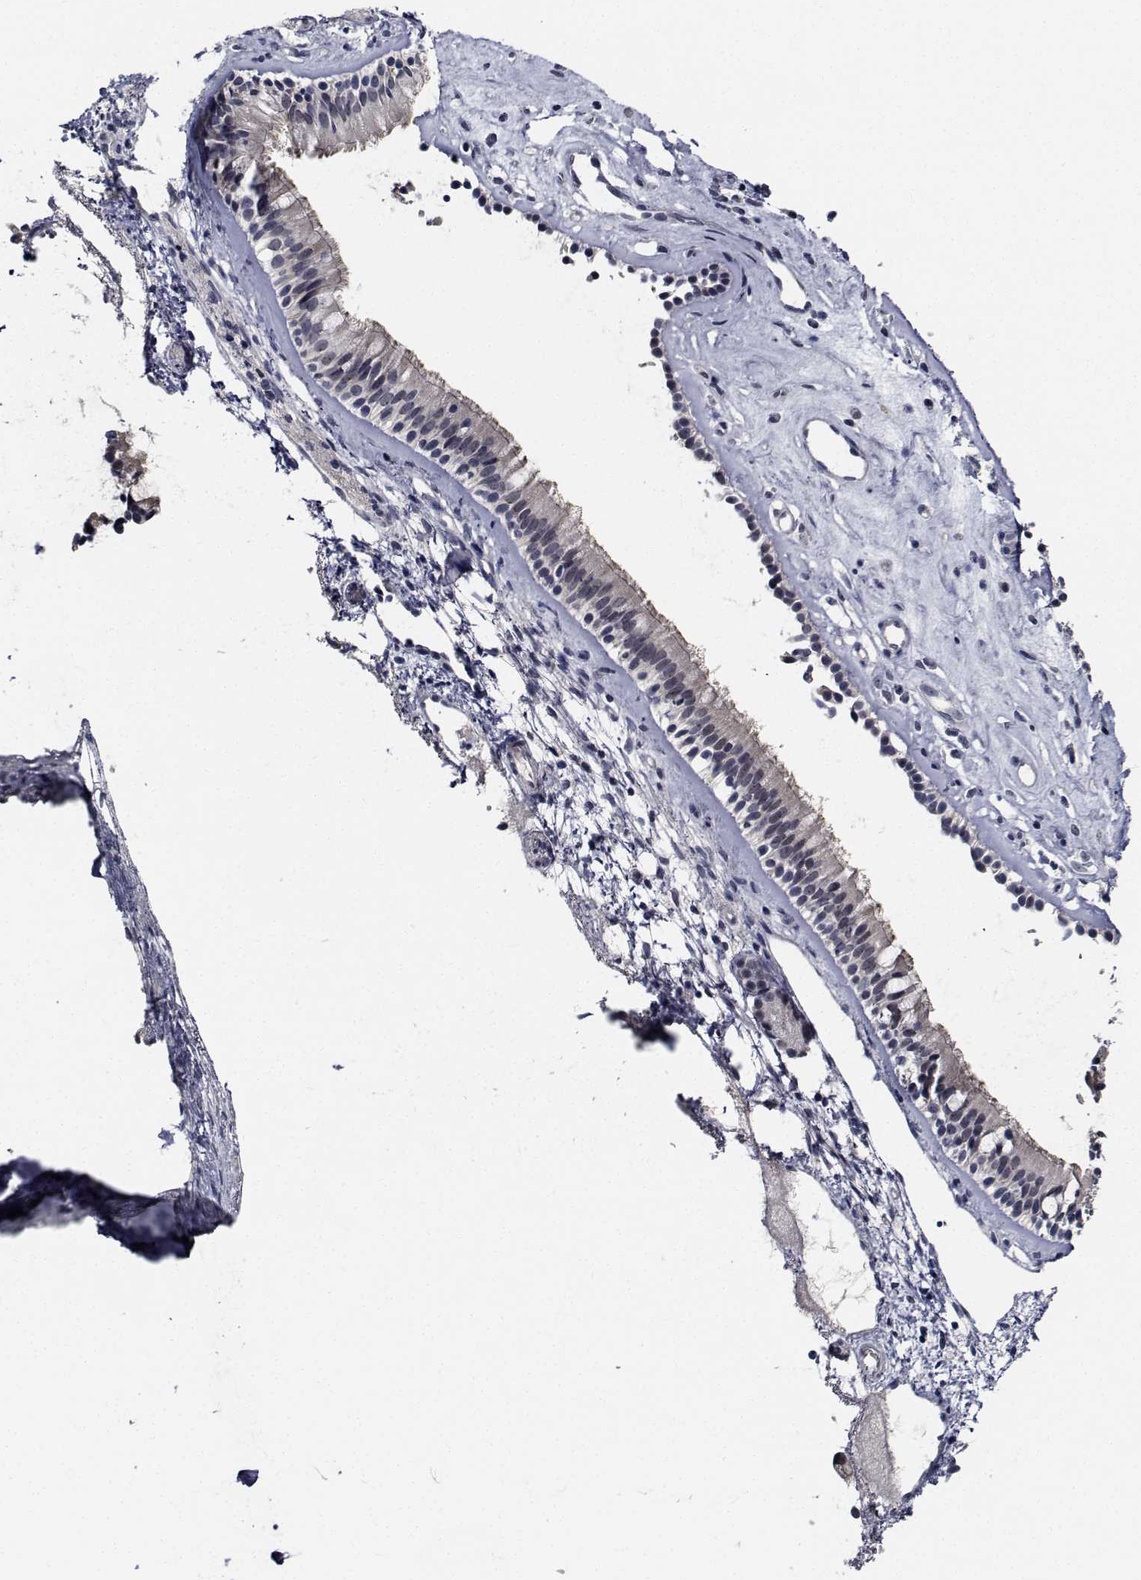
{"staining": {"intensity": "weak", "quantity": "25%-75%", "location": "nuclear"}, "tissue": "nasopharynx", "cell_type": "Respiratory epithelial cells", "image_type": "normal", "snomed": [{"axis": "morphology", "description": "Normal tissue, NOS"}, {"axis": "topography", "description": "Nasopharynx"}], "caption": "Brown immunohistochemical staining in benign human nasopharynx exhibits weak nuclear staining in approximately 25%-75% of respiratory epithelial cells.", "gene": "NVL", "patient": {"sex": "female", "age": 52}}